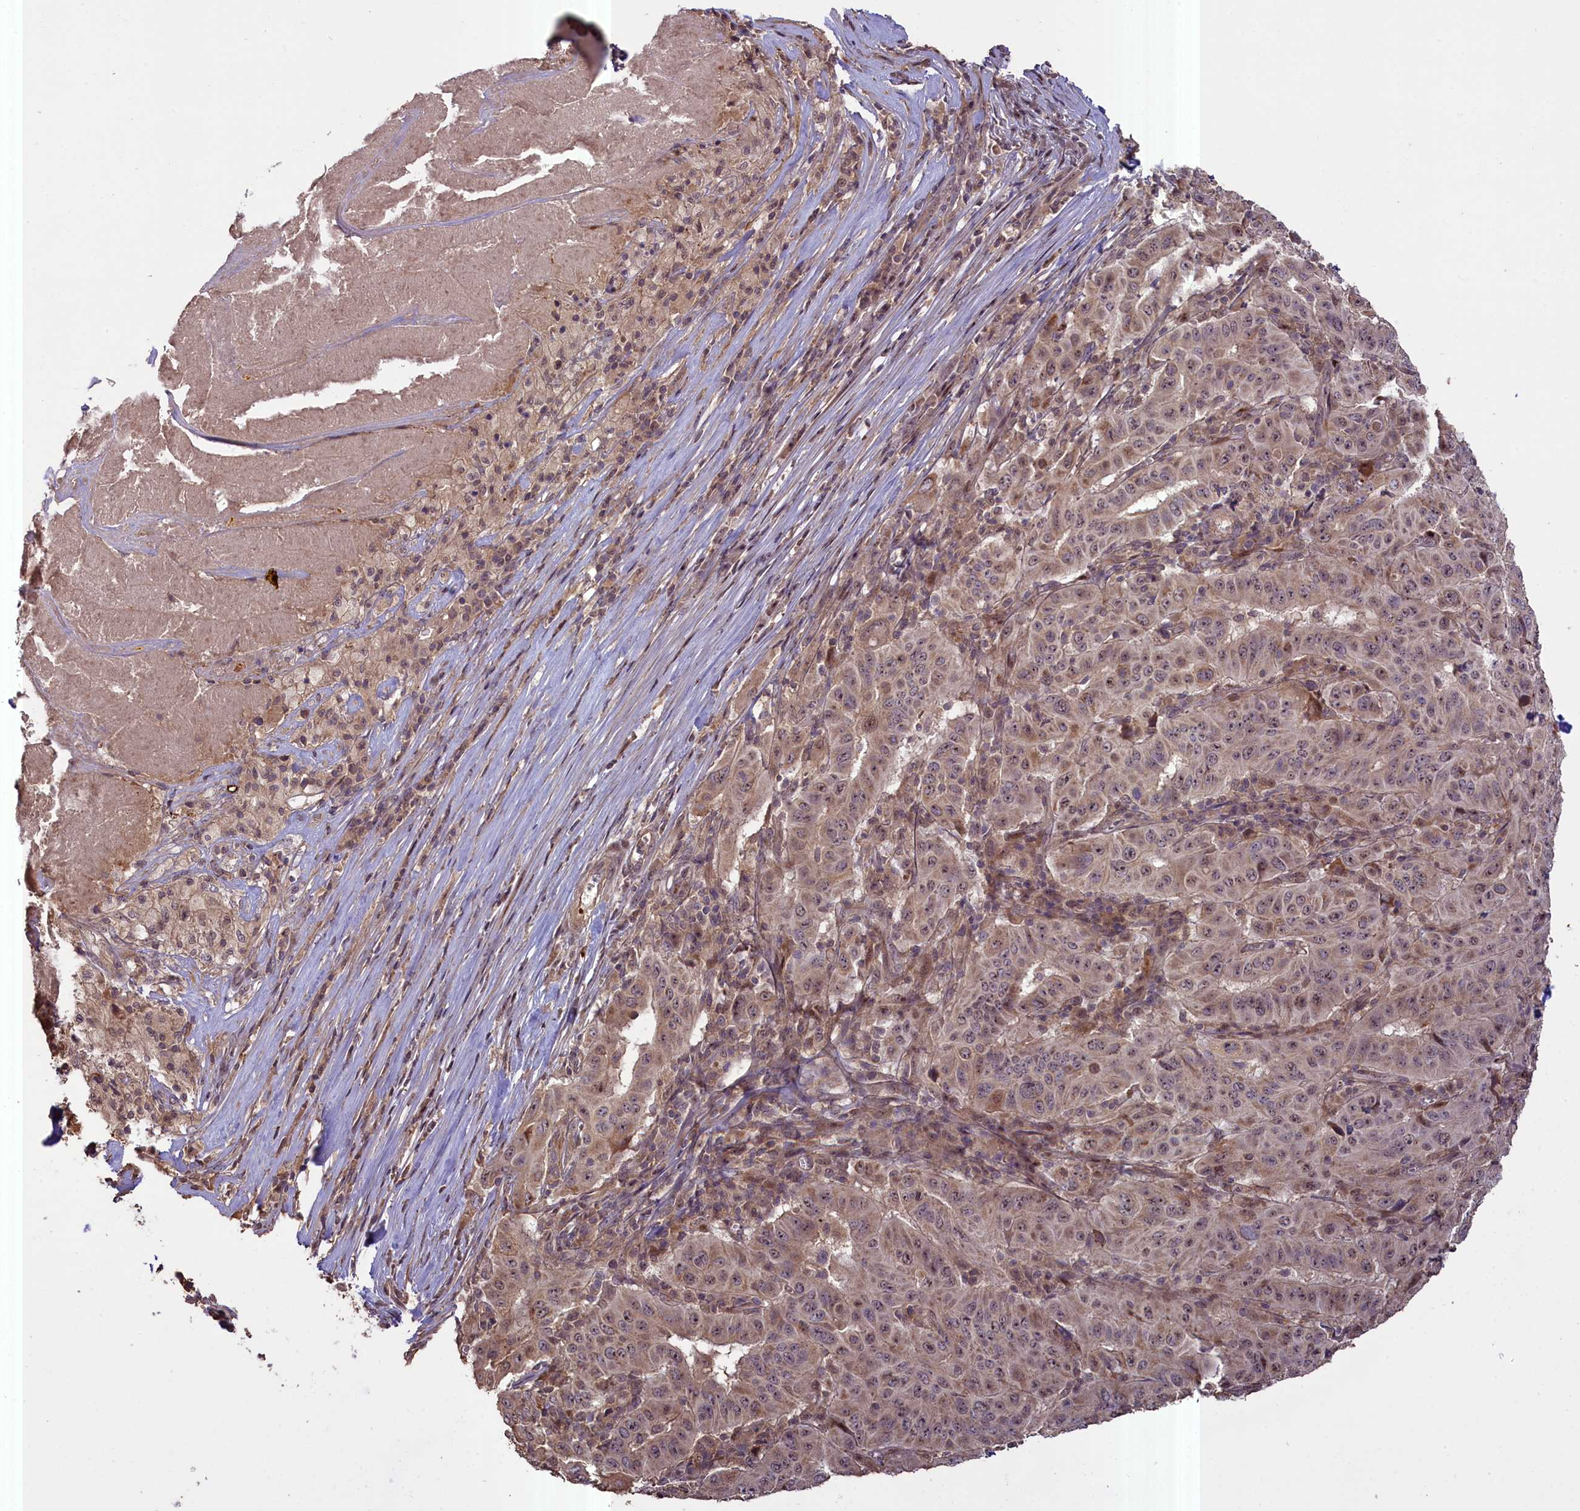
{"staining": {"intensity": "moderate", "quantity": ">75%", "location": "cytoplasmic/membranous,nuclear"}, "tissue": "pancreatic cancer", "cell_type": "Tumor cells", "image_type": "cancer", "snomed": [{"axis": "morphology", "description": "Adenocarcinoma, NOS"}, {"axis": "topography", "description": "Pancreas"}], "caption": "Immunohistochemistry image of human pancreatic cancer stained for a protein (brown), which demonstrates medium levels of moderate cytoplasmic/membranous and nuclear staining in about >75% of tumor cells.", "gene": "FUZ", "patient": {"sex": "male", "age": 63}}